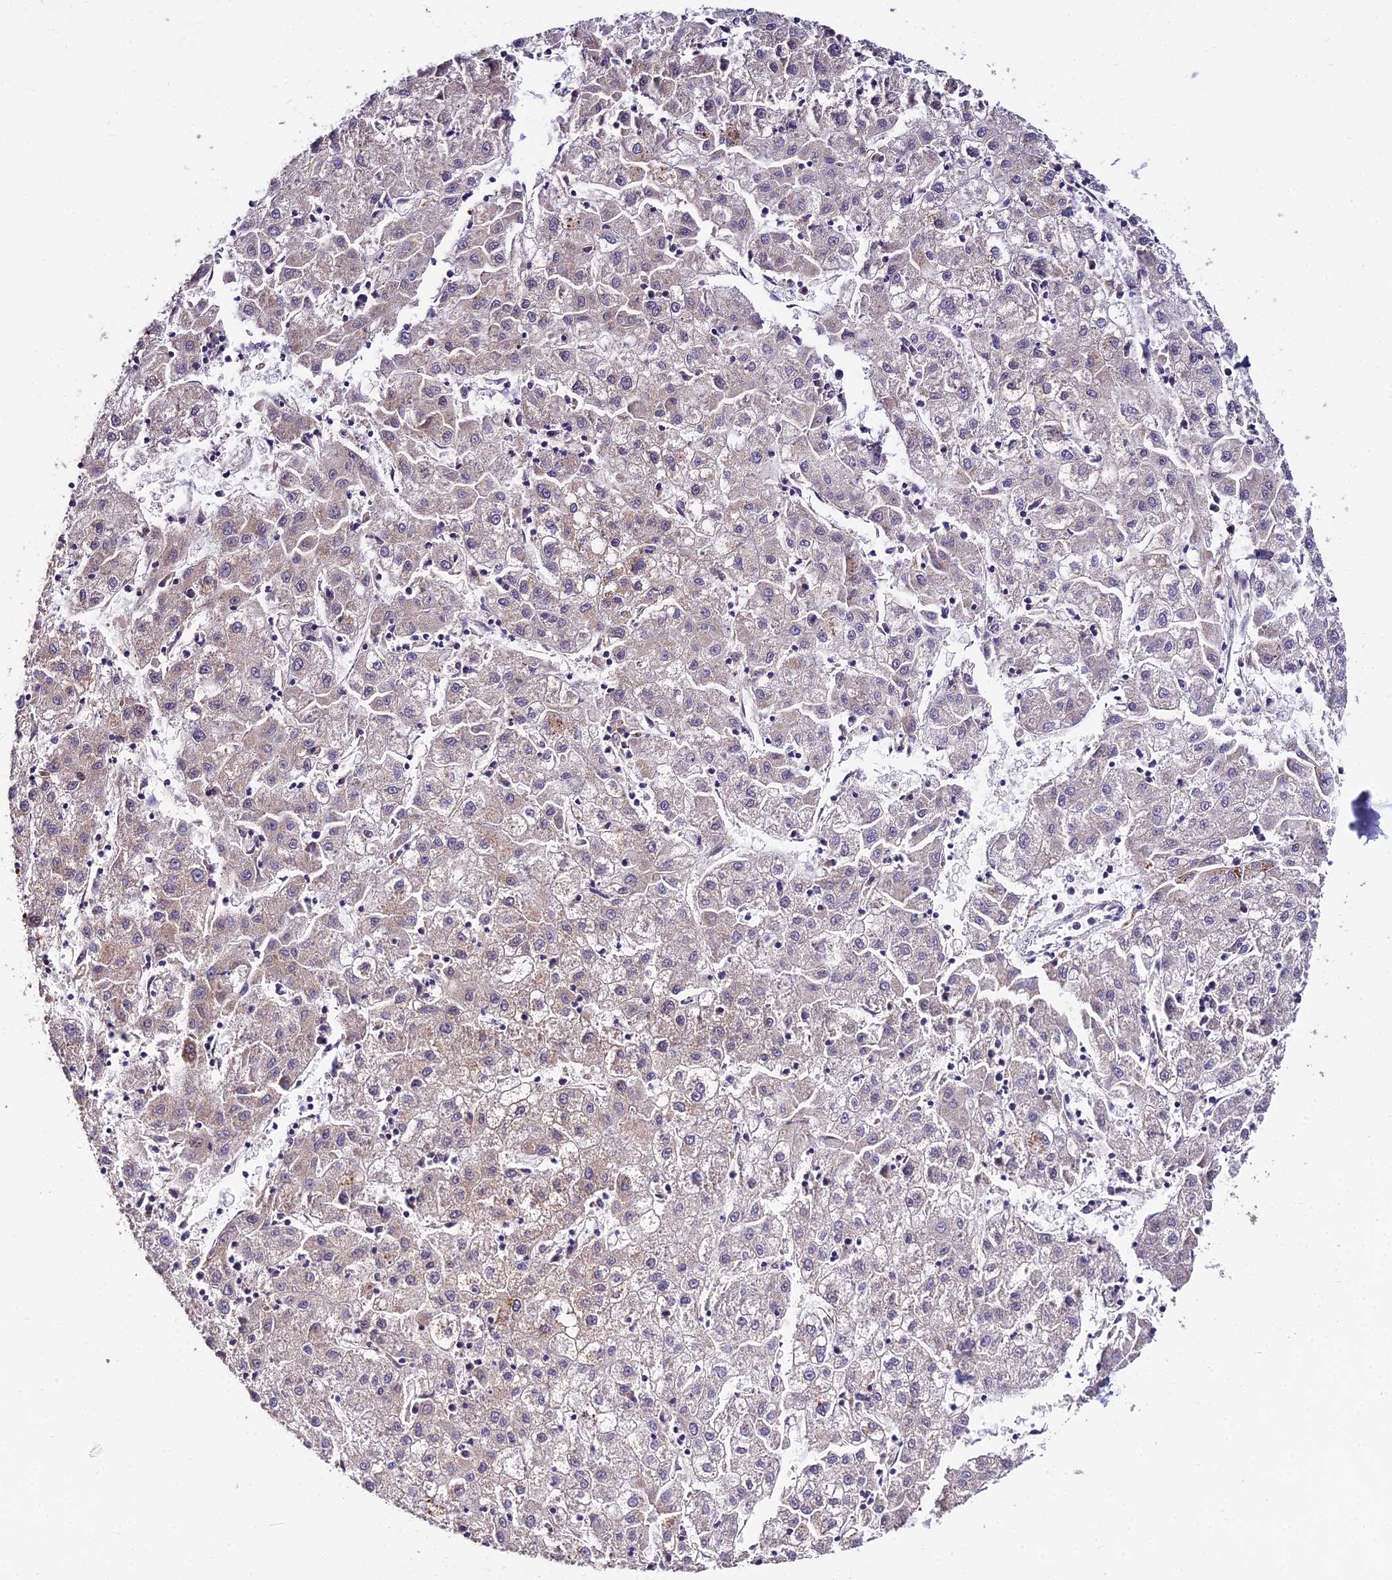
{"staining": {"intensity": "negative", "quantity": "none", "location": "none"}, "tissue": "liver cancer", "cell_type": "Tumor cells", "image_type": "cancer", "snomed": [{"axis": "morphology", "description": "Carcinoma, Hepatocellular, NOS"}, {"axis": "topography", "description": "Liver"}], "caption": "IHC of liver hepatocellular carcinoma shows no positivity in tumor cells.", "gene": "CIB3", "patient": {"sex": "male", "age": 72}}